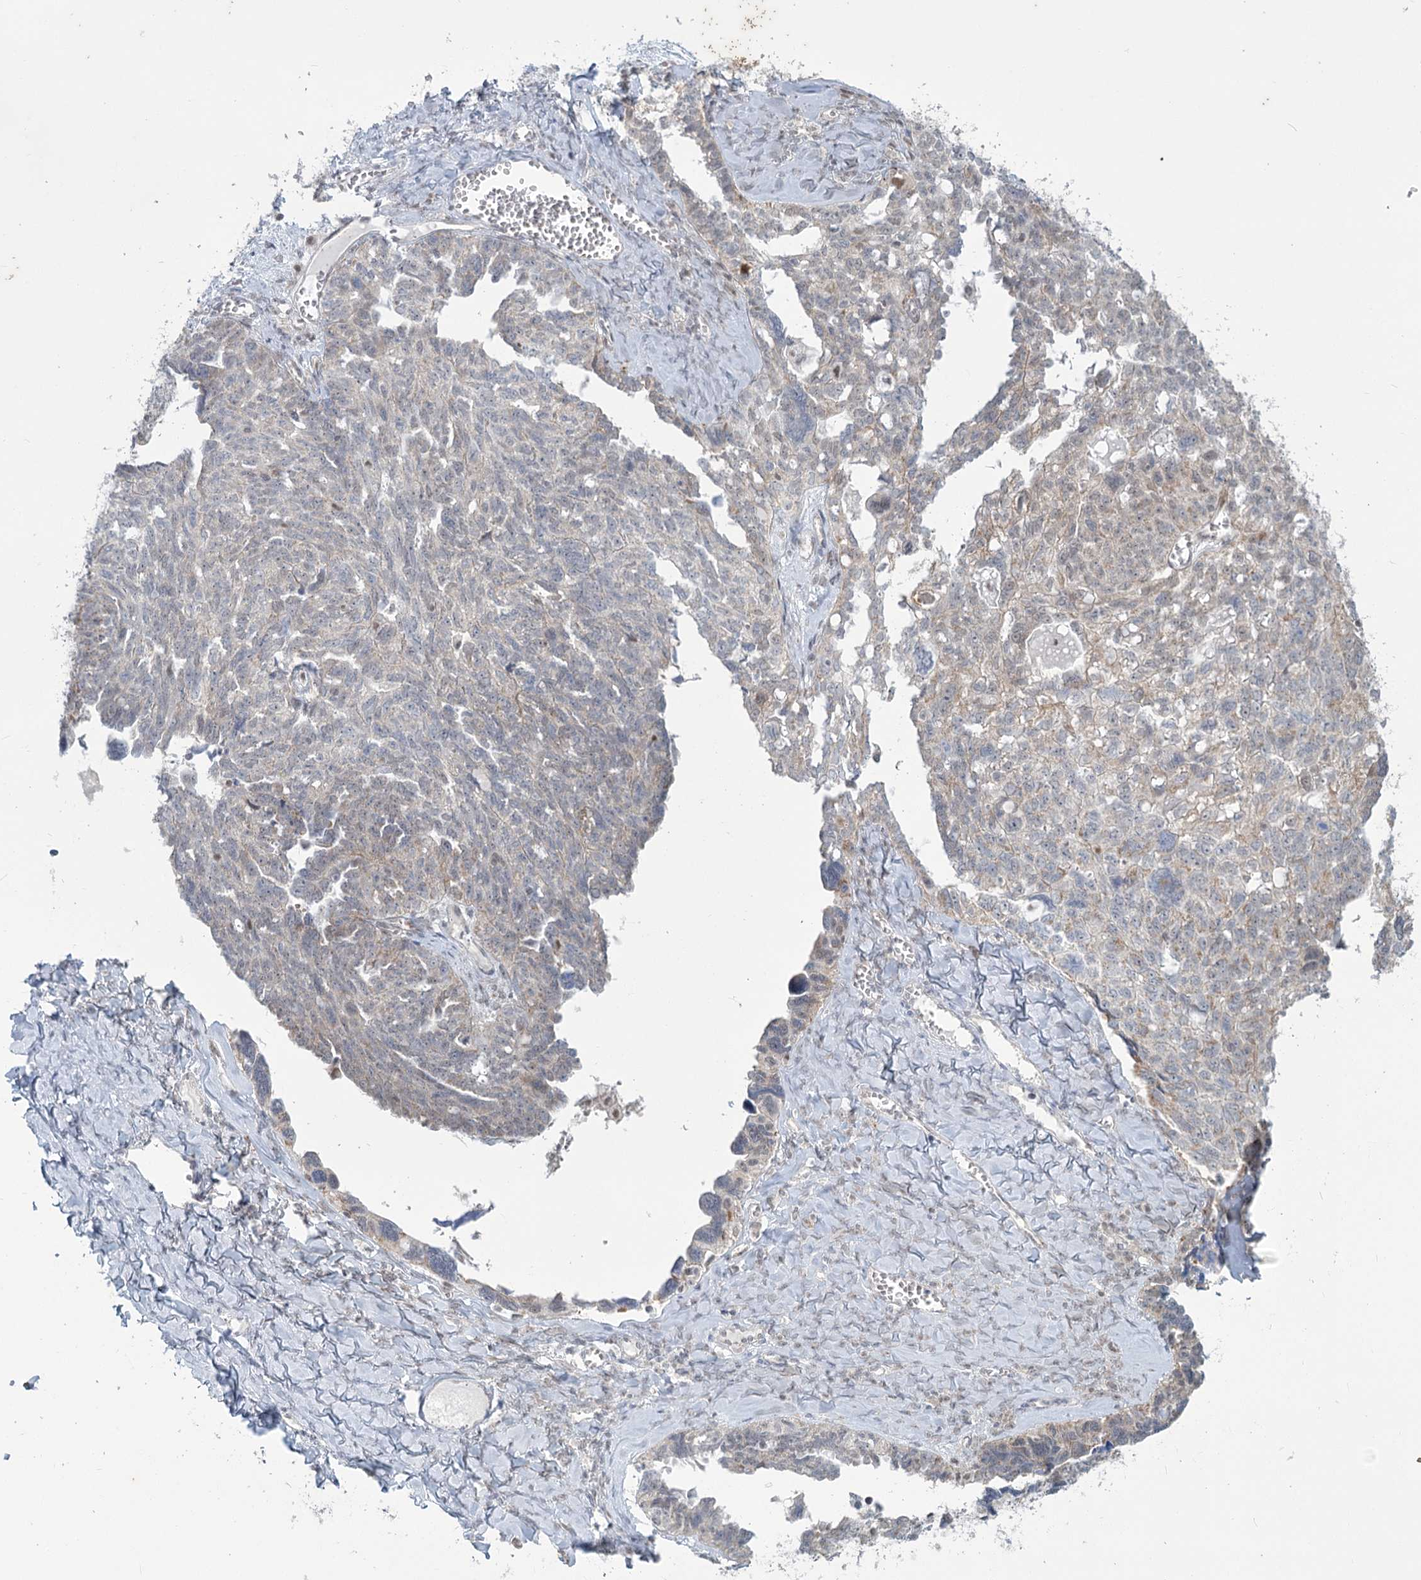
{"staining": {"intensity": "weak", "quantity": "25%-75%", "location": "cytoplasmic/membranous"}, "tissue": "ovarian cancer", "cell_type": "Tumor cells", "image_type": "cancer", "snomed": [{"axis": "morphology", "description": "Cystadenocarcinoma, serous, NOS"}, {"axis": "topography", "description": "Ovary"}], "caption": "Protein analysis of ovarian cancer (serous cystadenocarcinoma) tissue shows weak cytoplasmic/membranous staining in about 25%-75% of tumor cells.", "gene": "MTG1", "patient": {"sex": "female", "age": 79}}